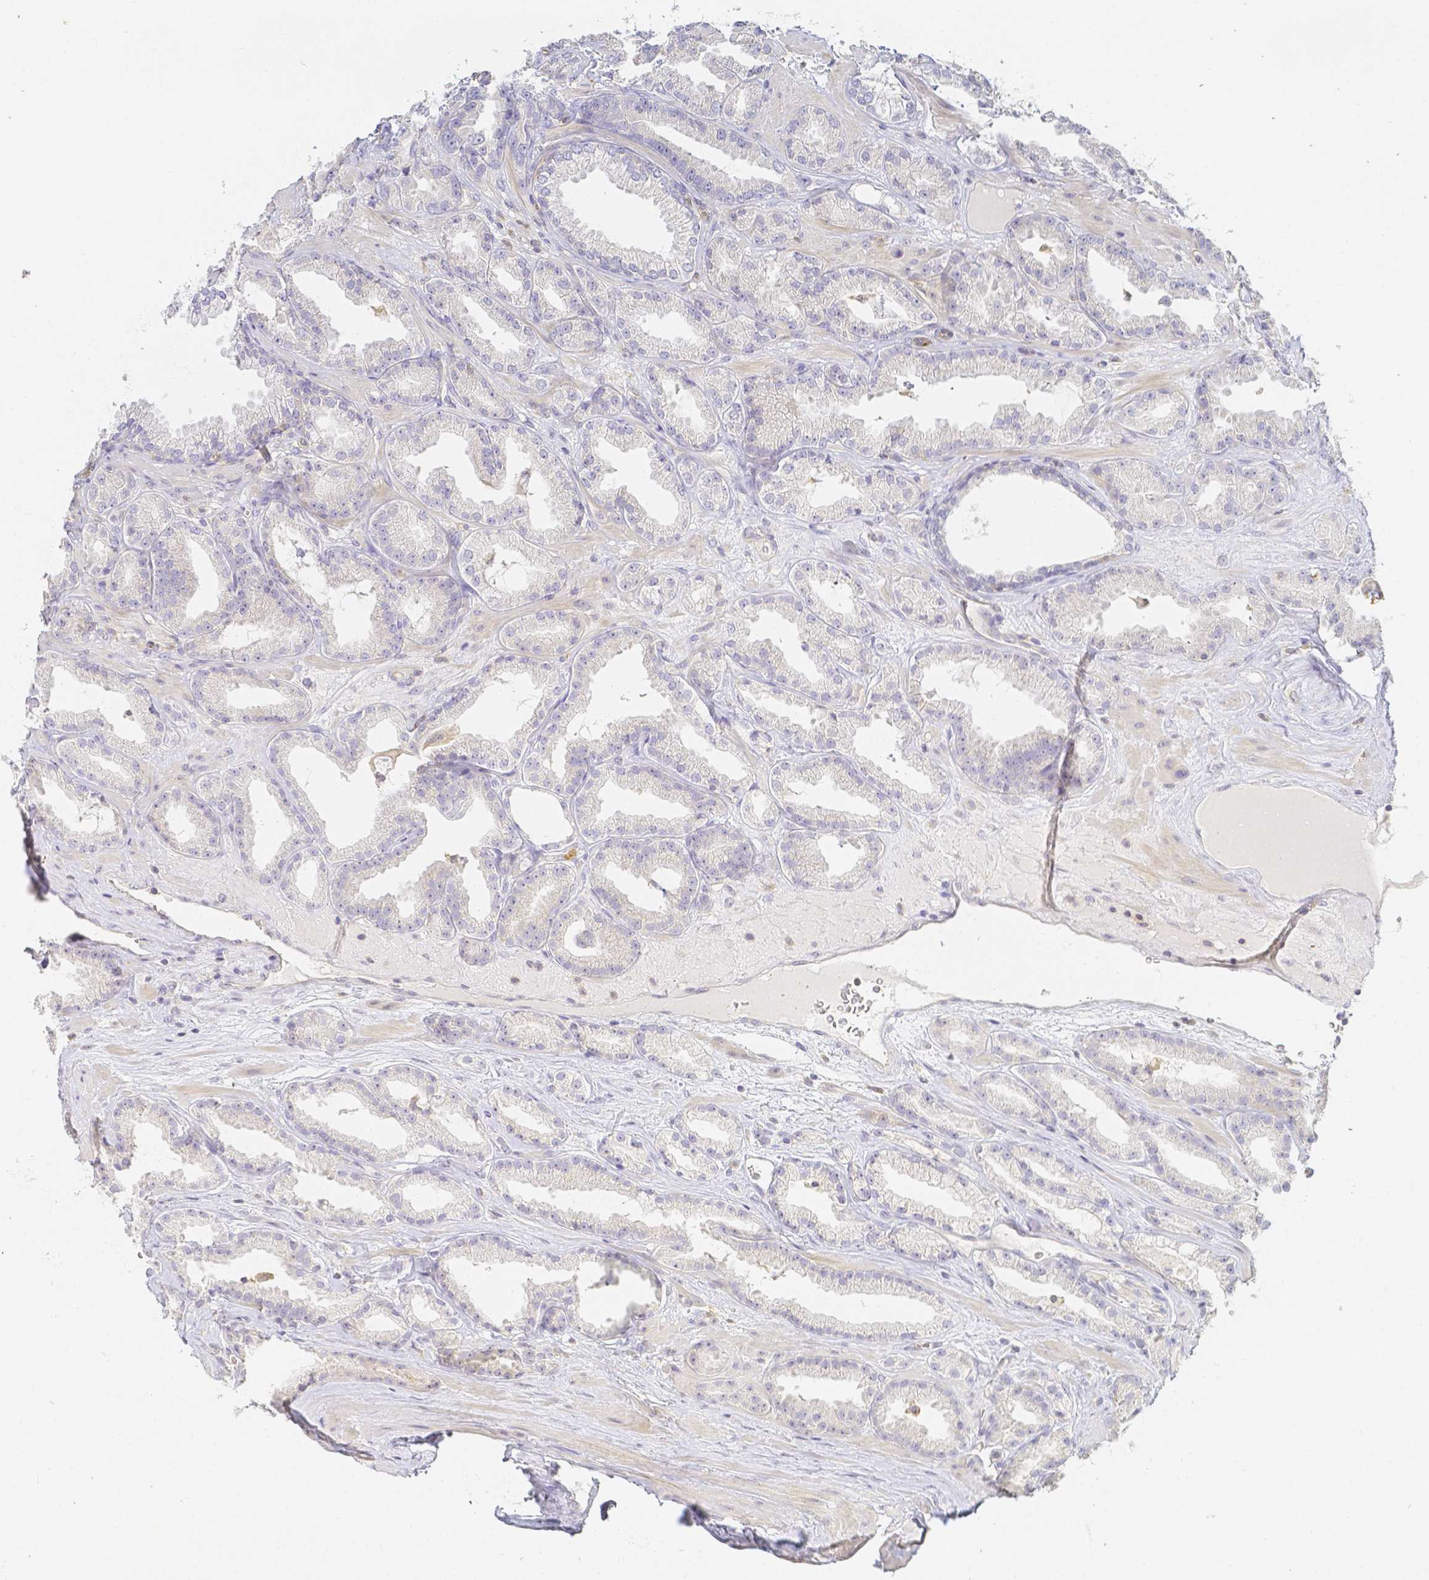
{"staining": {"intensity": "negative", "quantity": "none", "location": "none"}, "tissue": "prostate cancer", "cell_type": "Tumor cells", "image_type": "cancer", "snomed": [{"axis": "morphology", "description": "Adenocarcinoma, Low grade"}, {"axis": "topography", "description": "Prostate"}], "caption": "An immunohistochemistry micrograph of adenocarcinoma (low-grade) (prostate) is shown. There is no staining in tumor cells of adenocarcinoma (low-grade) (prostate).", "gene": "KCNH1", "patient": {"sex": "male", "age": 61}}